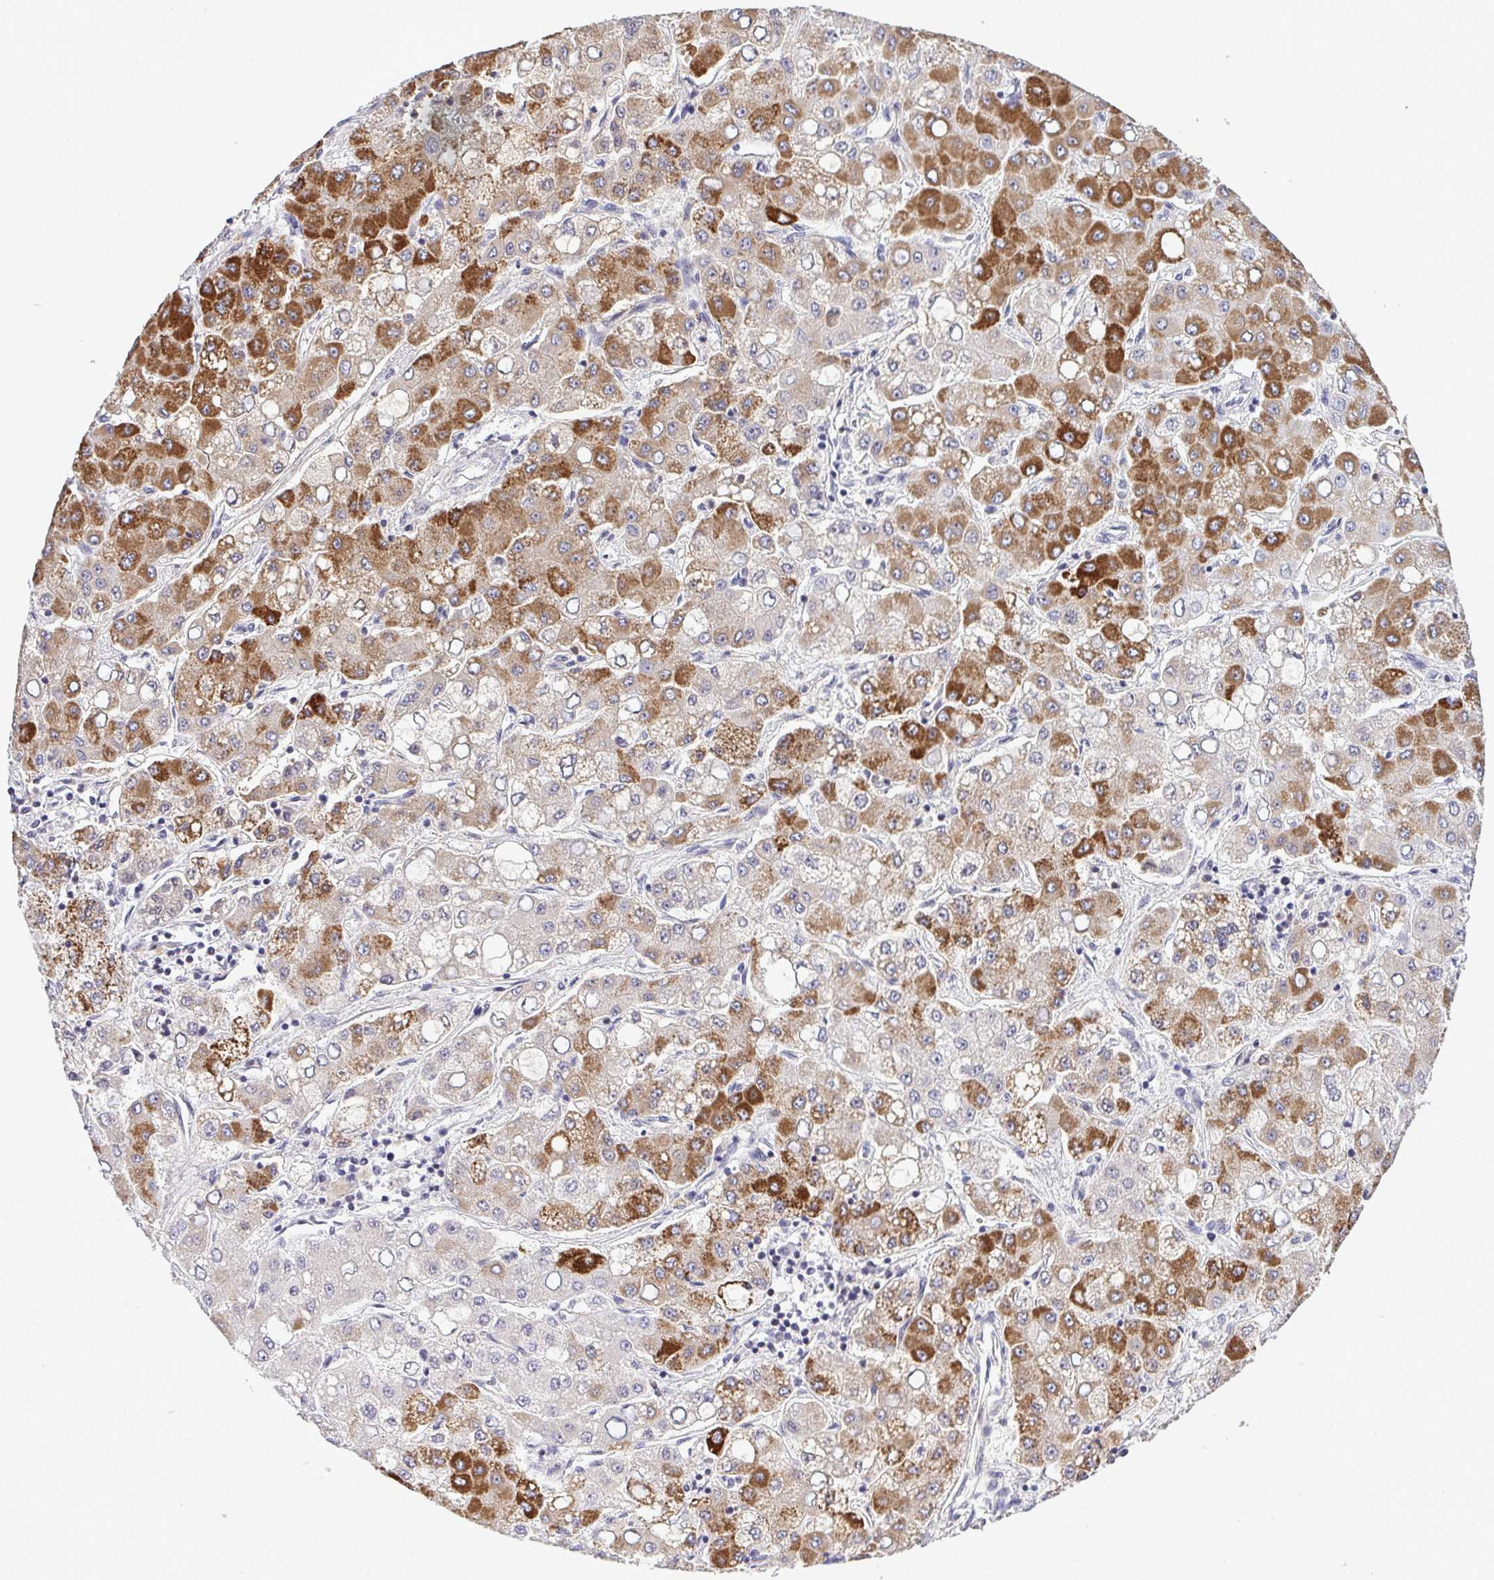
{"staining": {"intensity": "moderate", "quantity": "25%-75%", "location": "cytoplasmic/membranous"}, "tissue": "liver cancer", "cell_type": "Tumor cells", "image_type": "cancer", "snomed": [{"axis": "morphology", "description": "Carcinoma, Hepatocellular, NOS"}, {"axis": "topography", "description": "Liver"}], "caption": "This is an image of IHC staining of liver hepatocellular carcinoma, which shows moderate expression in the cytoplasmic/membranous of tumor cells.", "gene": "RFC4", "patient": {"sex": "male", "age": 40}}